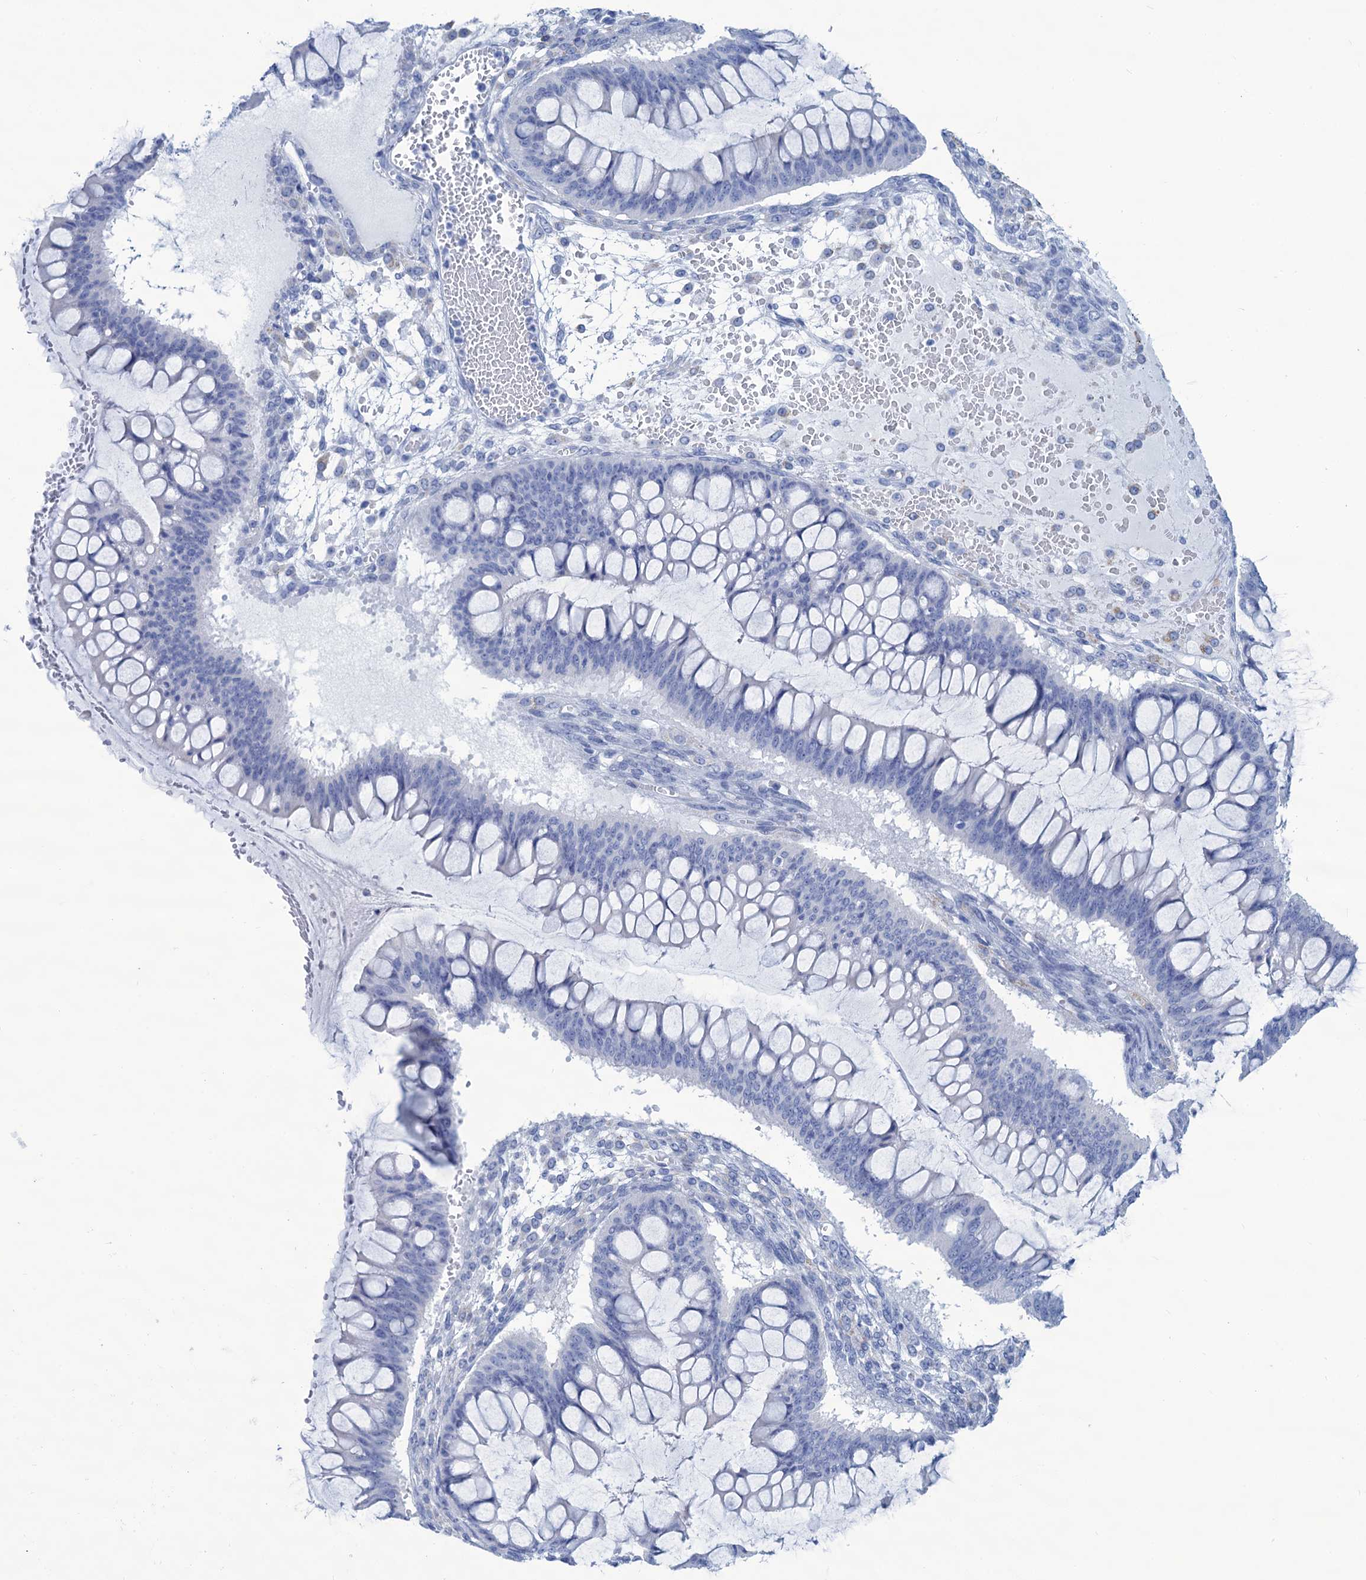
{"staining": {"intensity": "negative", "quantity": "none", "location": "none"}, "tissue": "ovarian cancer", "cell_type": "Tumor cells", "image_type": "cancer", "snomed": [{"axis": "morphology", "description": "Cystadenocarcinoma, mucinous, NOS"}, {"axis": "topography", "description": "Ovary"}], "caption": "Immunohistochemistry (IHC) photomicrograph of neoplastic tissue: human mucinous cystadenocarcinoma (ovarian) stained with DAB exhibits no significant protein expression in tumor cells.", "gene": "CABYR", "patient": {"sex": "female", "age": 73}}